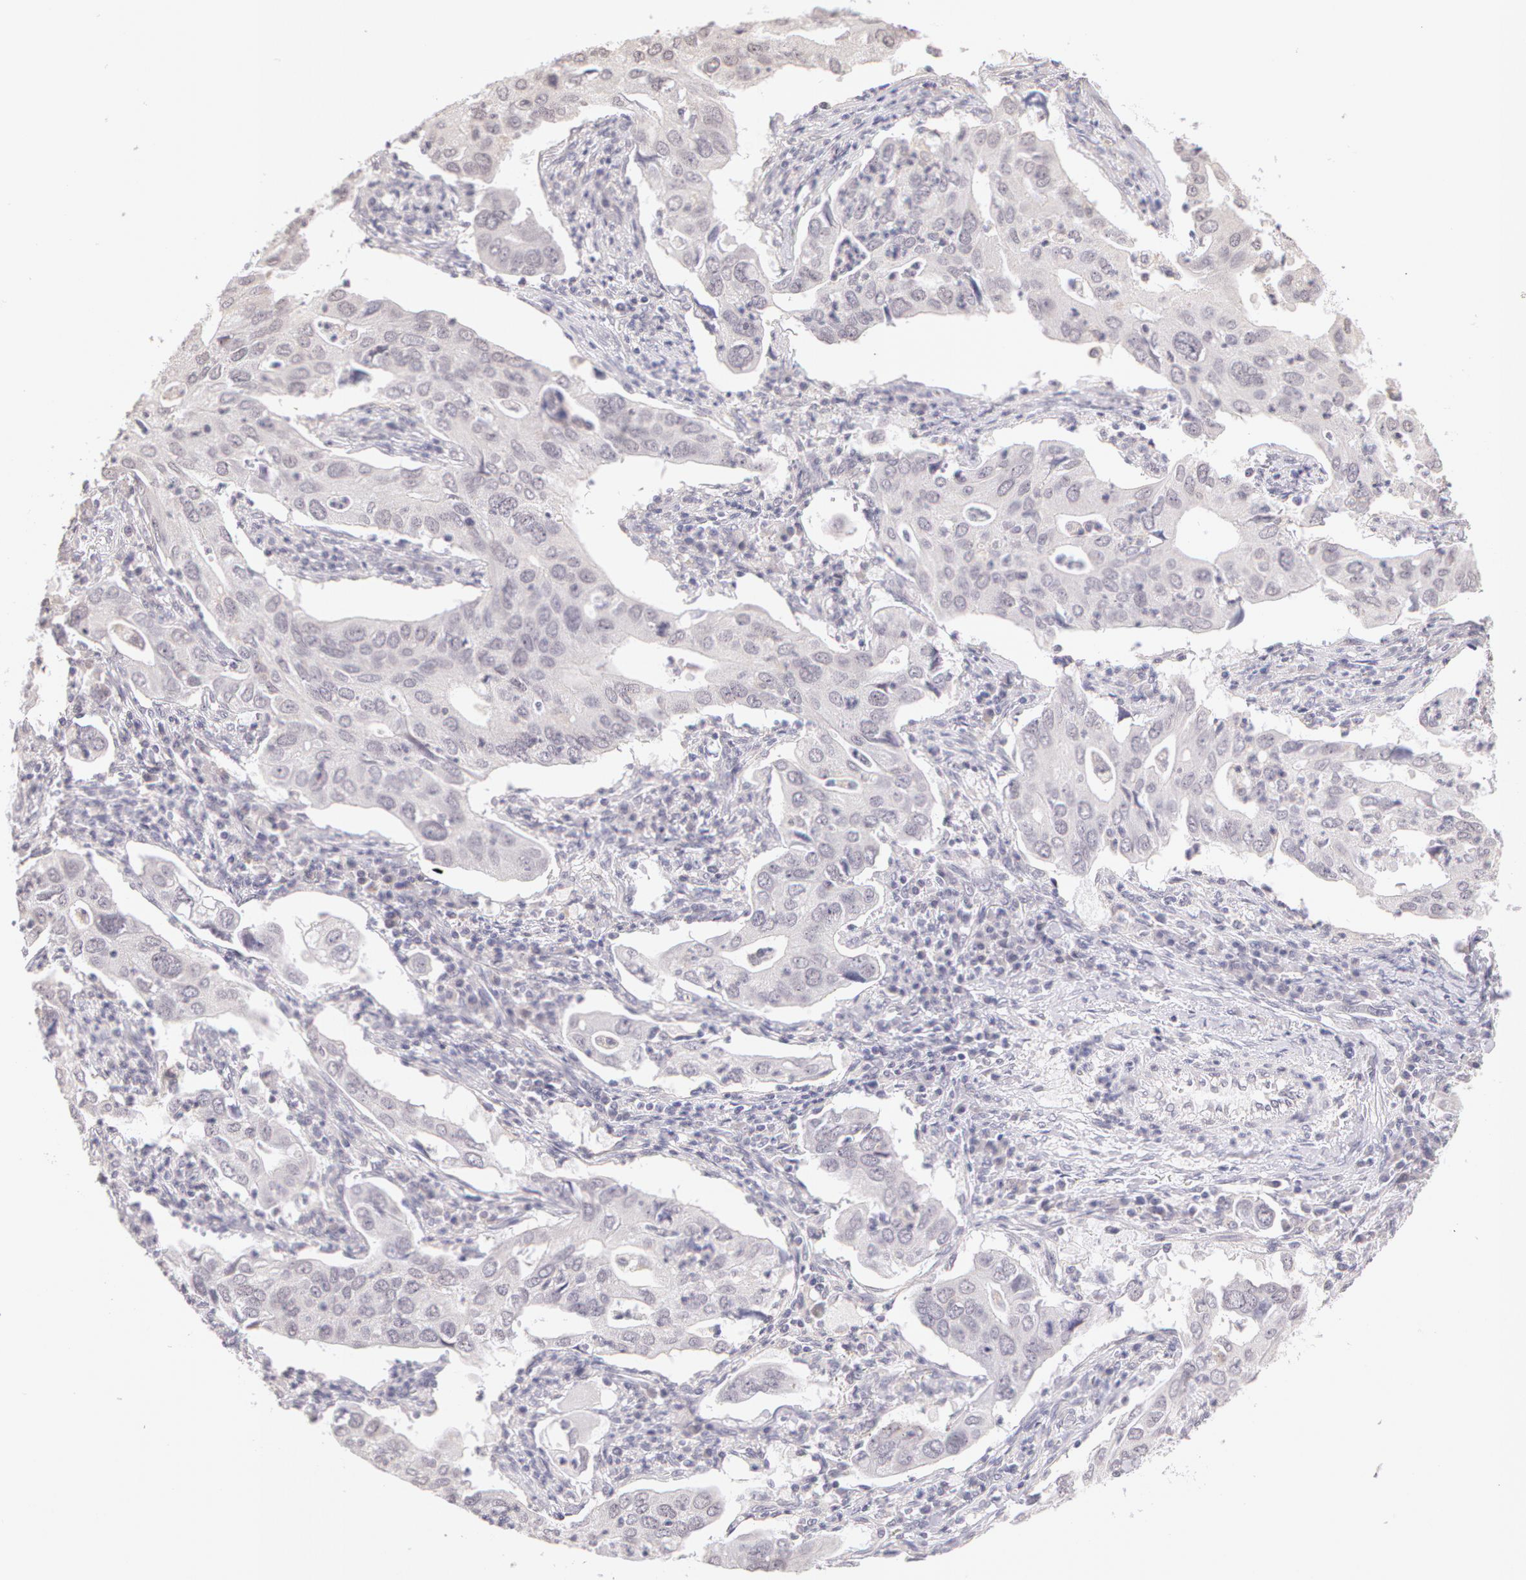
{"staining": {"intensity": "negative", "quantity": "none", "location": "none"}, "tissue": "lung cancer", "cell_type": "Tumor cells", "image_type": "cancer", "snomed": [{"axis": "morphology", "description": "Adenocarcinoma, NOS"}, {"axis": "topography", "description": "Lung"}], "caption": "A high-resolution photomicrograph shows IHC staining of lung cancer (adenocarcinoma), which shows no significant staining in tumor cells. Brightfield microscopy of immunohistochemistry (IHC) stained with DAB (3,3'-diaminobenzidine) (brown) and hematoxylin (blue), captured at high magnification.", "gene": "ZNF597", "patient": {"sex": "male", "age": 48}}